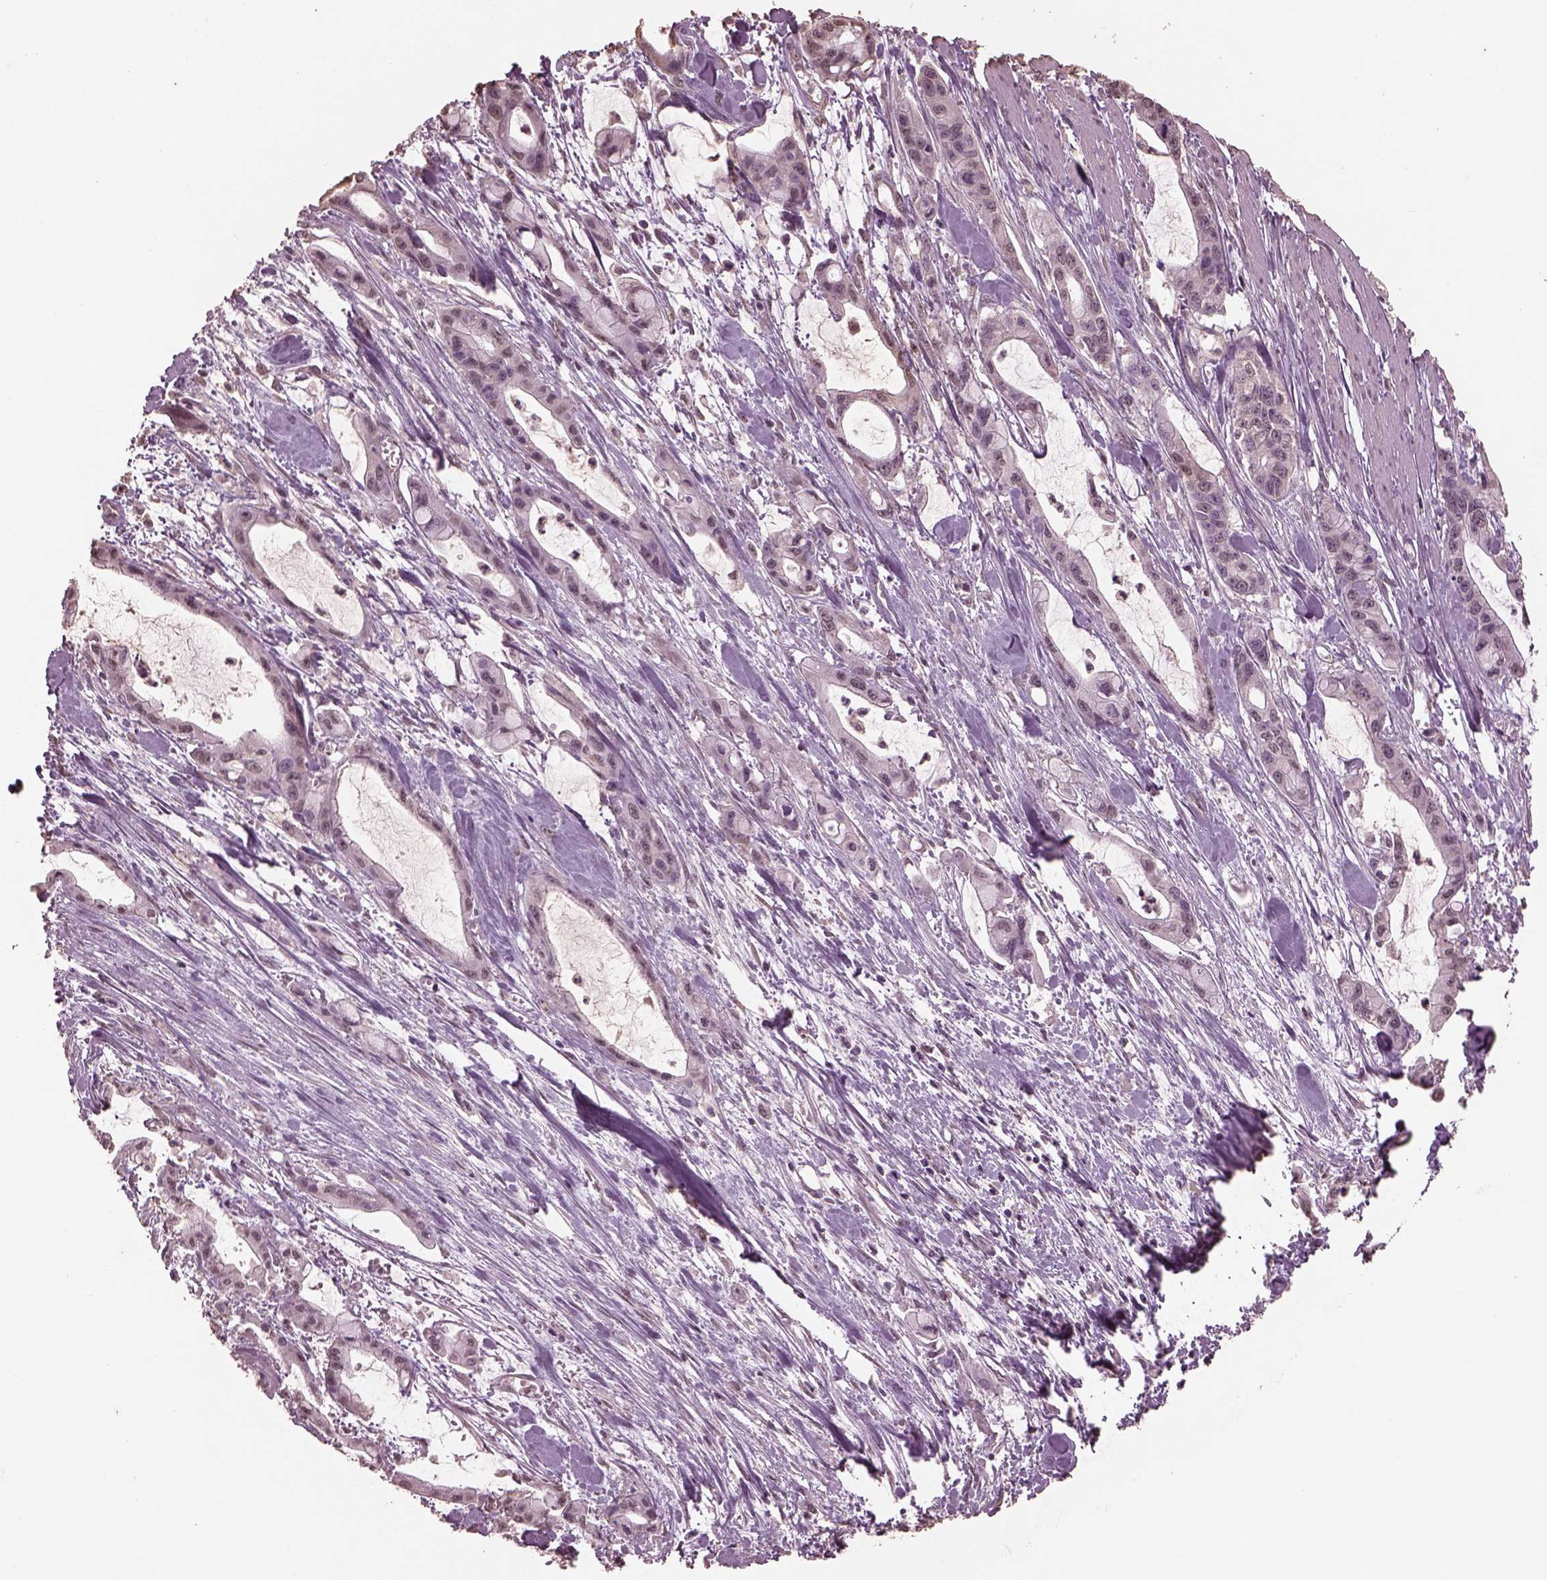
{"staining": {"intensity": "negative", "quantity": "none", "location": "none"}, "tissue": "pancreatic cancer", "cell_type": "Tumor cells", "image_type": "cancer", "snomed": [{"axis": "morphology", "description": "Adenocarcinoma, NOS"}, {"axis": "topography", "description": "Pancreas"}], "caption": "This histopathology image is of pancreatic adenocarcinoma stained with immunohistochemistry (IHC) to label a protein in brown with the nuclei are counter-stained blue. There is no staining in tumor cells.", "gene": "CPT1C", "patient": {"sex": "male", "age": 48}}